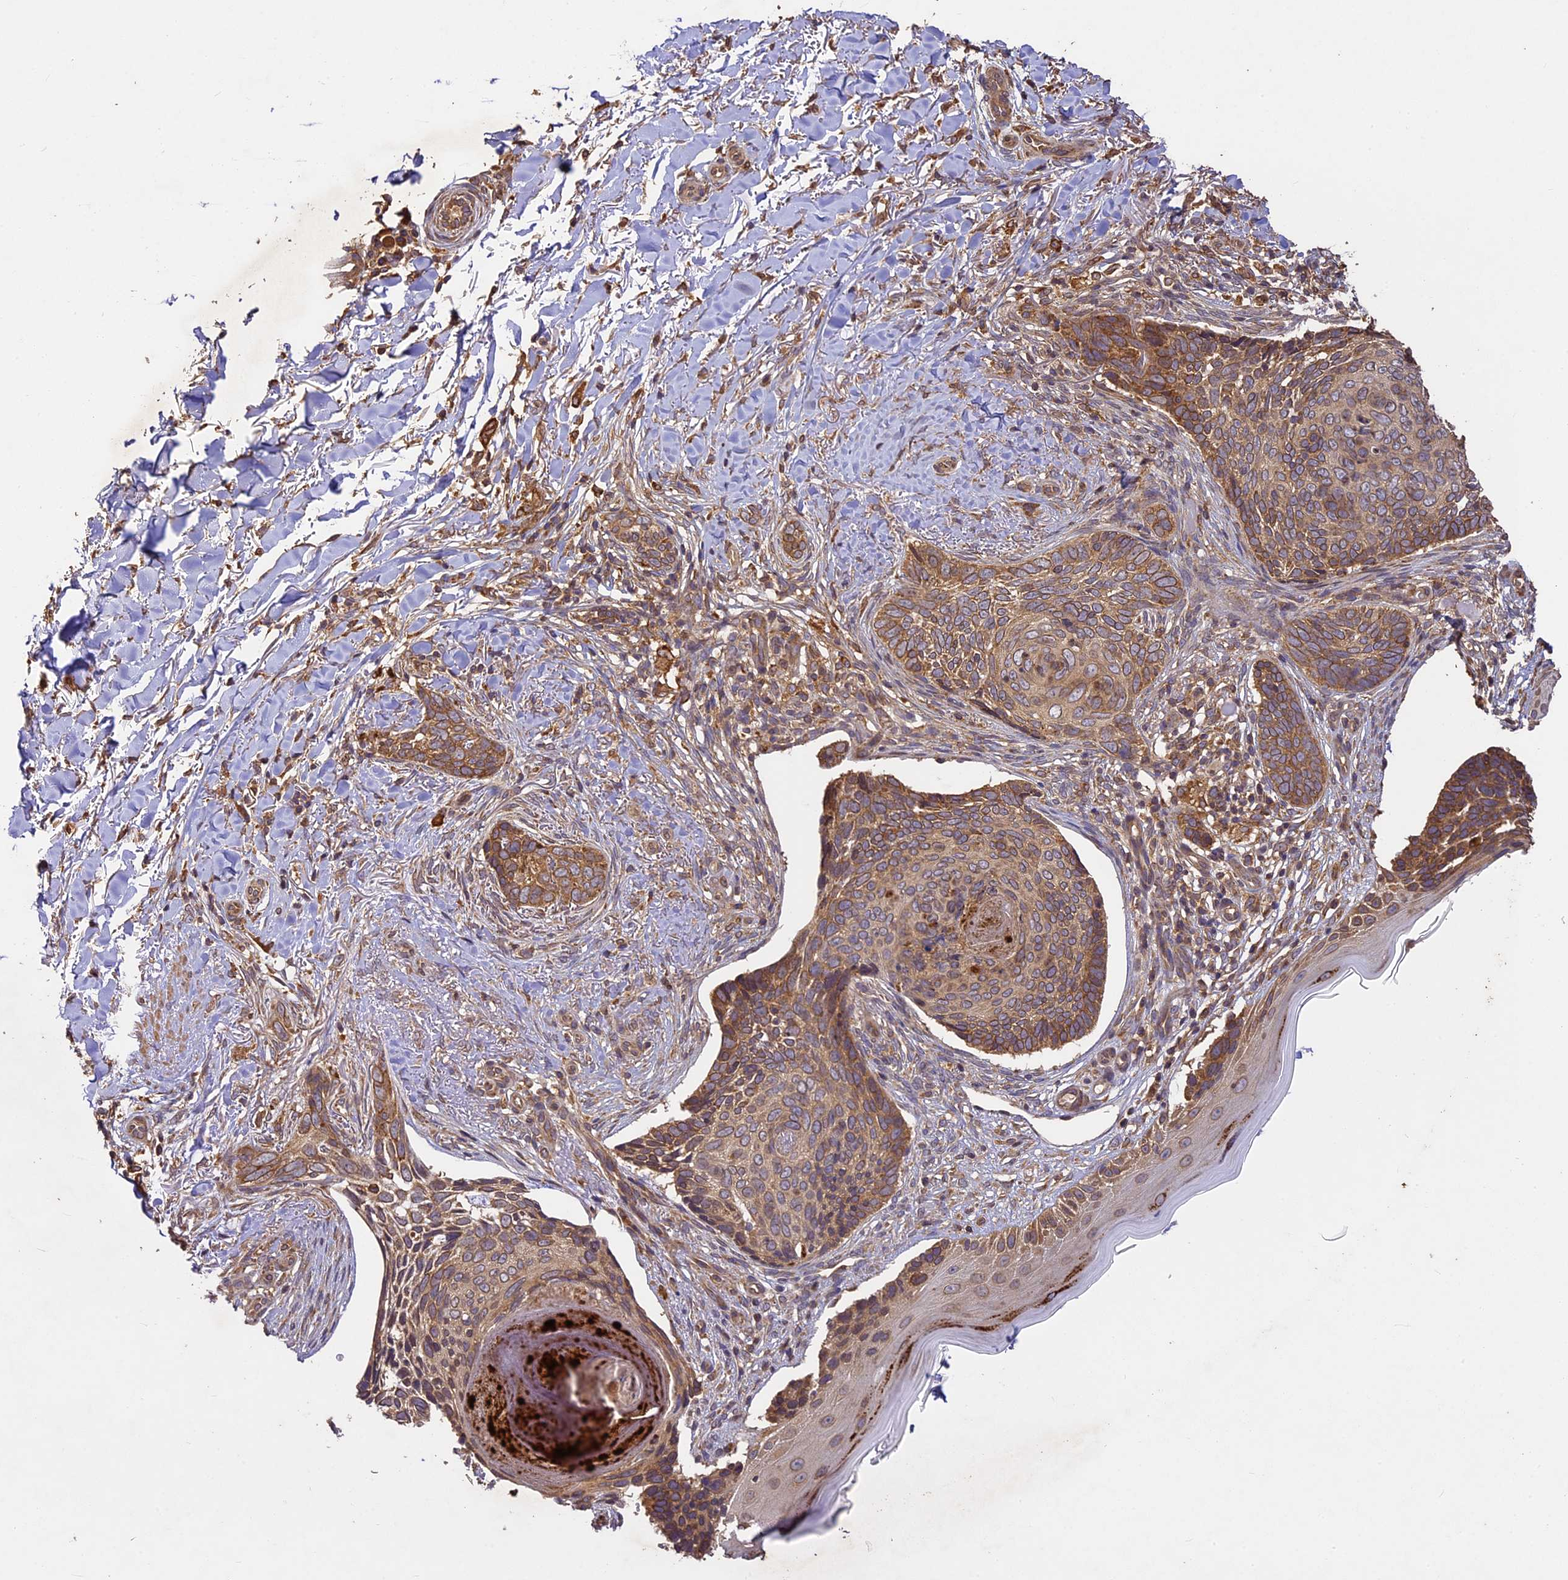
{"staining": {"intensity": "moderate", "quantity": ">75%", "location": "cytoplasmic/membranous"}, "tissue": "skin cancer", "cell_type": "Tumor cells", "image_type": "cancer", "snomed": [{"axis": "morphology", "description": "Normal tissue, NOS"}, {"axis": "morphology", "description": "Basal cell carcinoma"}, {"axis": "topography", "description": "Skin"}], "caption": "Brown immunohistochemical staining in human skin cancer reveals moderate cytoplasmic/membranous staining in about >75% of tumor cells.", "gene": "BRAP", "patient": {"sex": "female", "age": 67}}